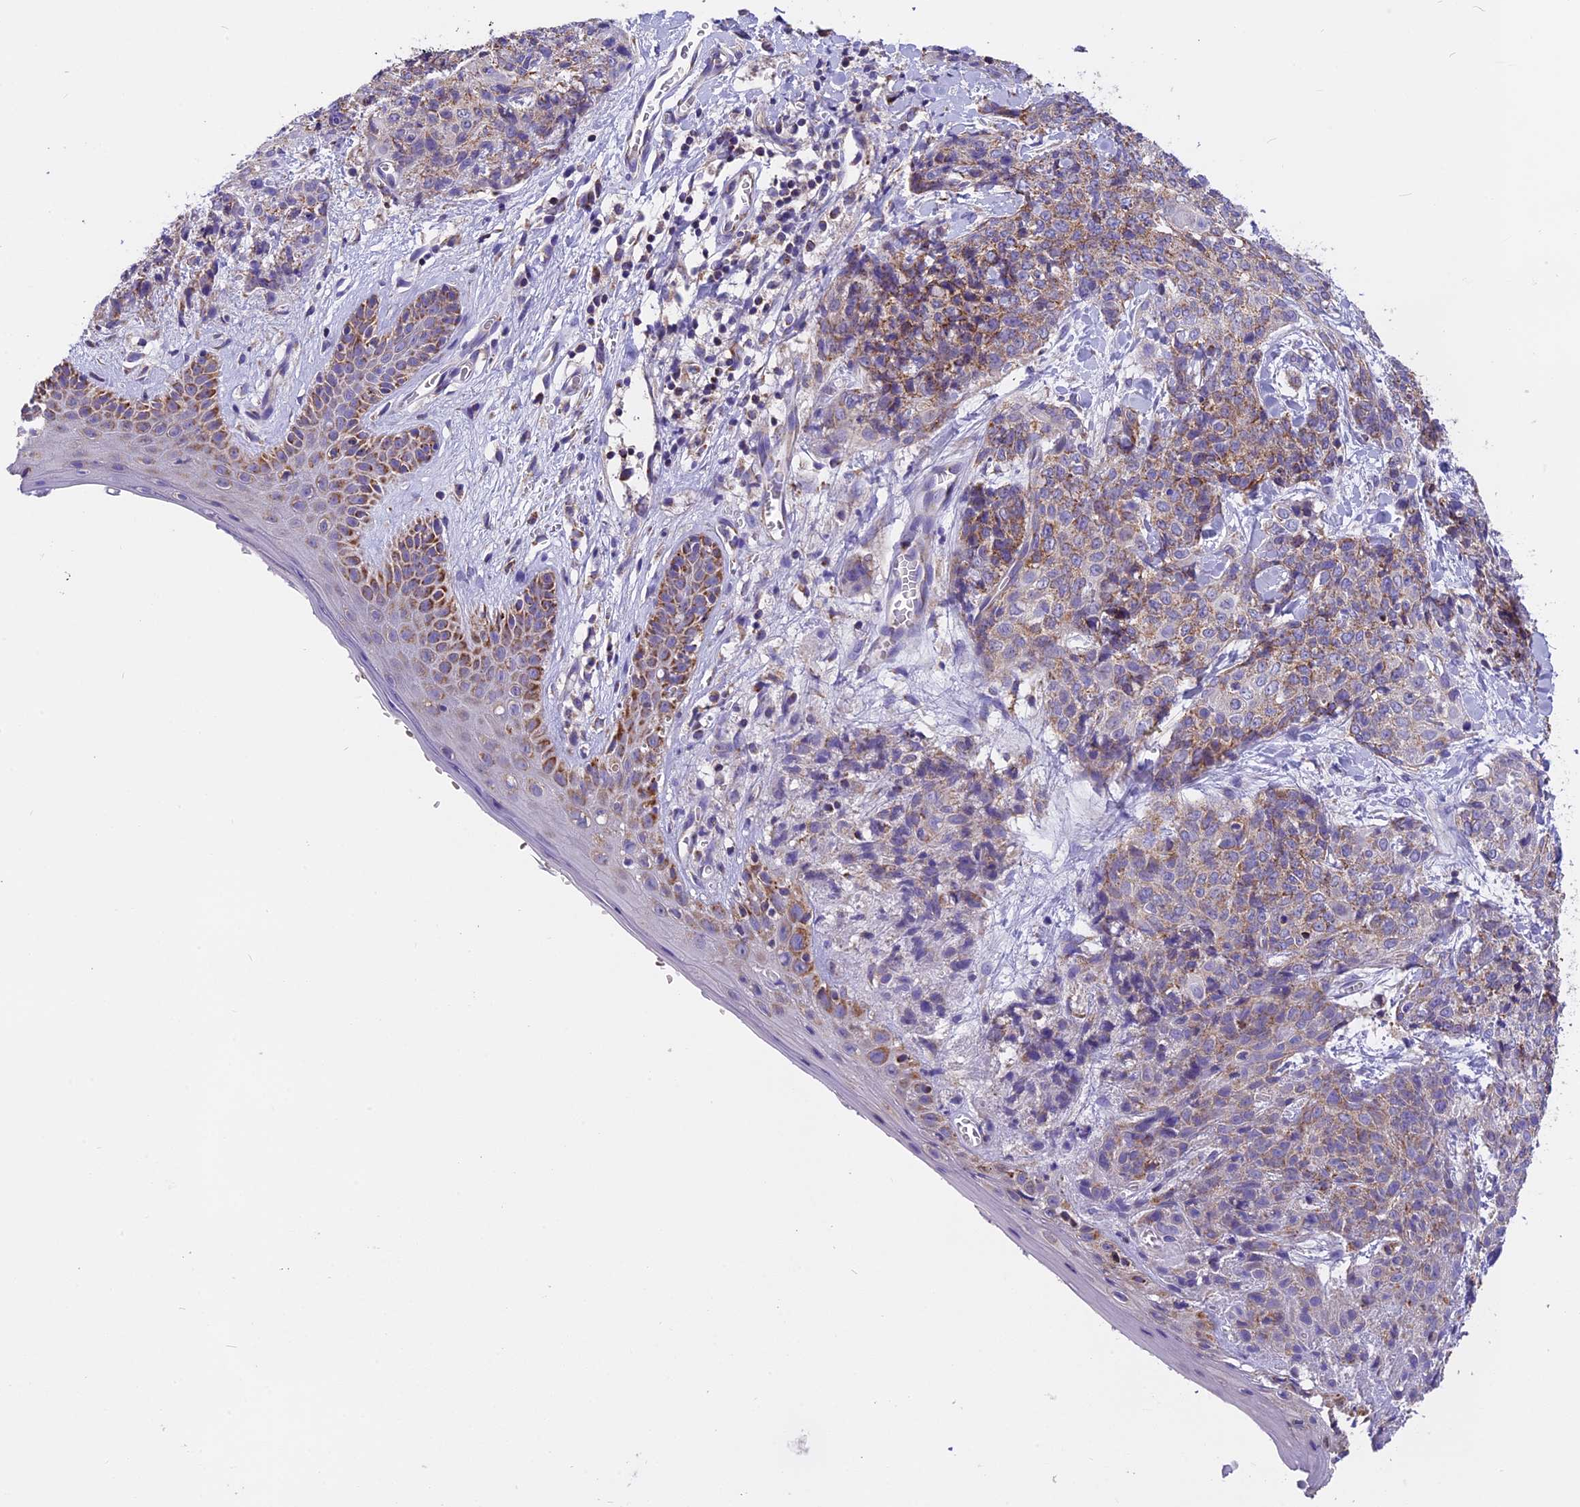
{"staining": {"intensity": "moderate", "quantity": ">75%", "location": "cytoplasmic/membranous"}, "tissue": "skin cancer", "cell_type": "Tumor cells", "image_type": "cancer", "snomed": [{"axis": "morphology", "description": "Squamous cell carcinoma, NOS"}, {"axis": "topography", "description": "Skin"}, {"axis": "topography", "description": "Vulva"}], "caption": "A brown stain highlights moderate cytoplasmic/membranous staining of a protein in squamous cell carcinoma (skin) tumor cells. (Stains: DAB in brown, nuclei in blue, Microscopy: brightfield microscopy at high magnification).", "gene": "MGME1", "patient": {"sex": "female", "age": 85}}